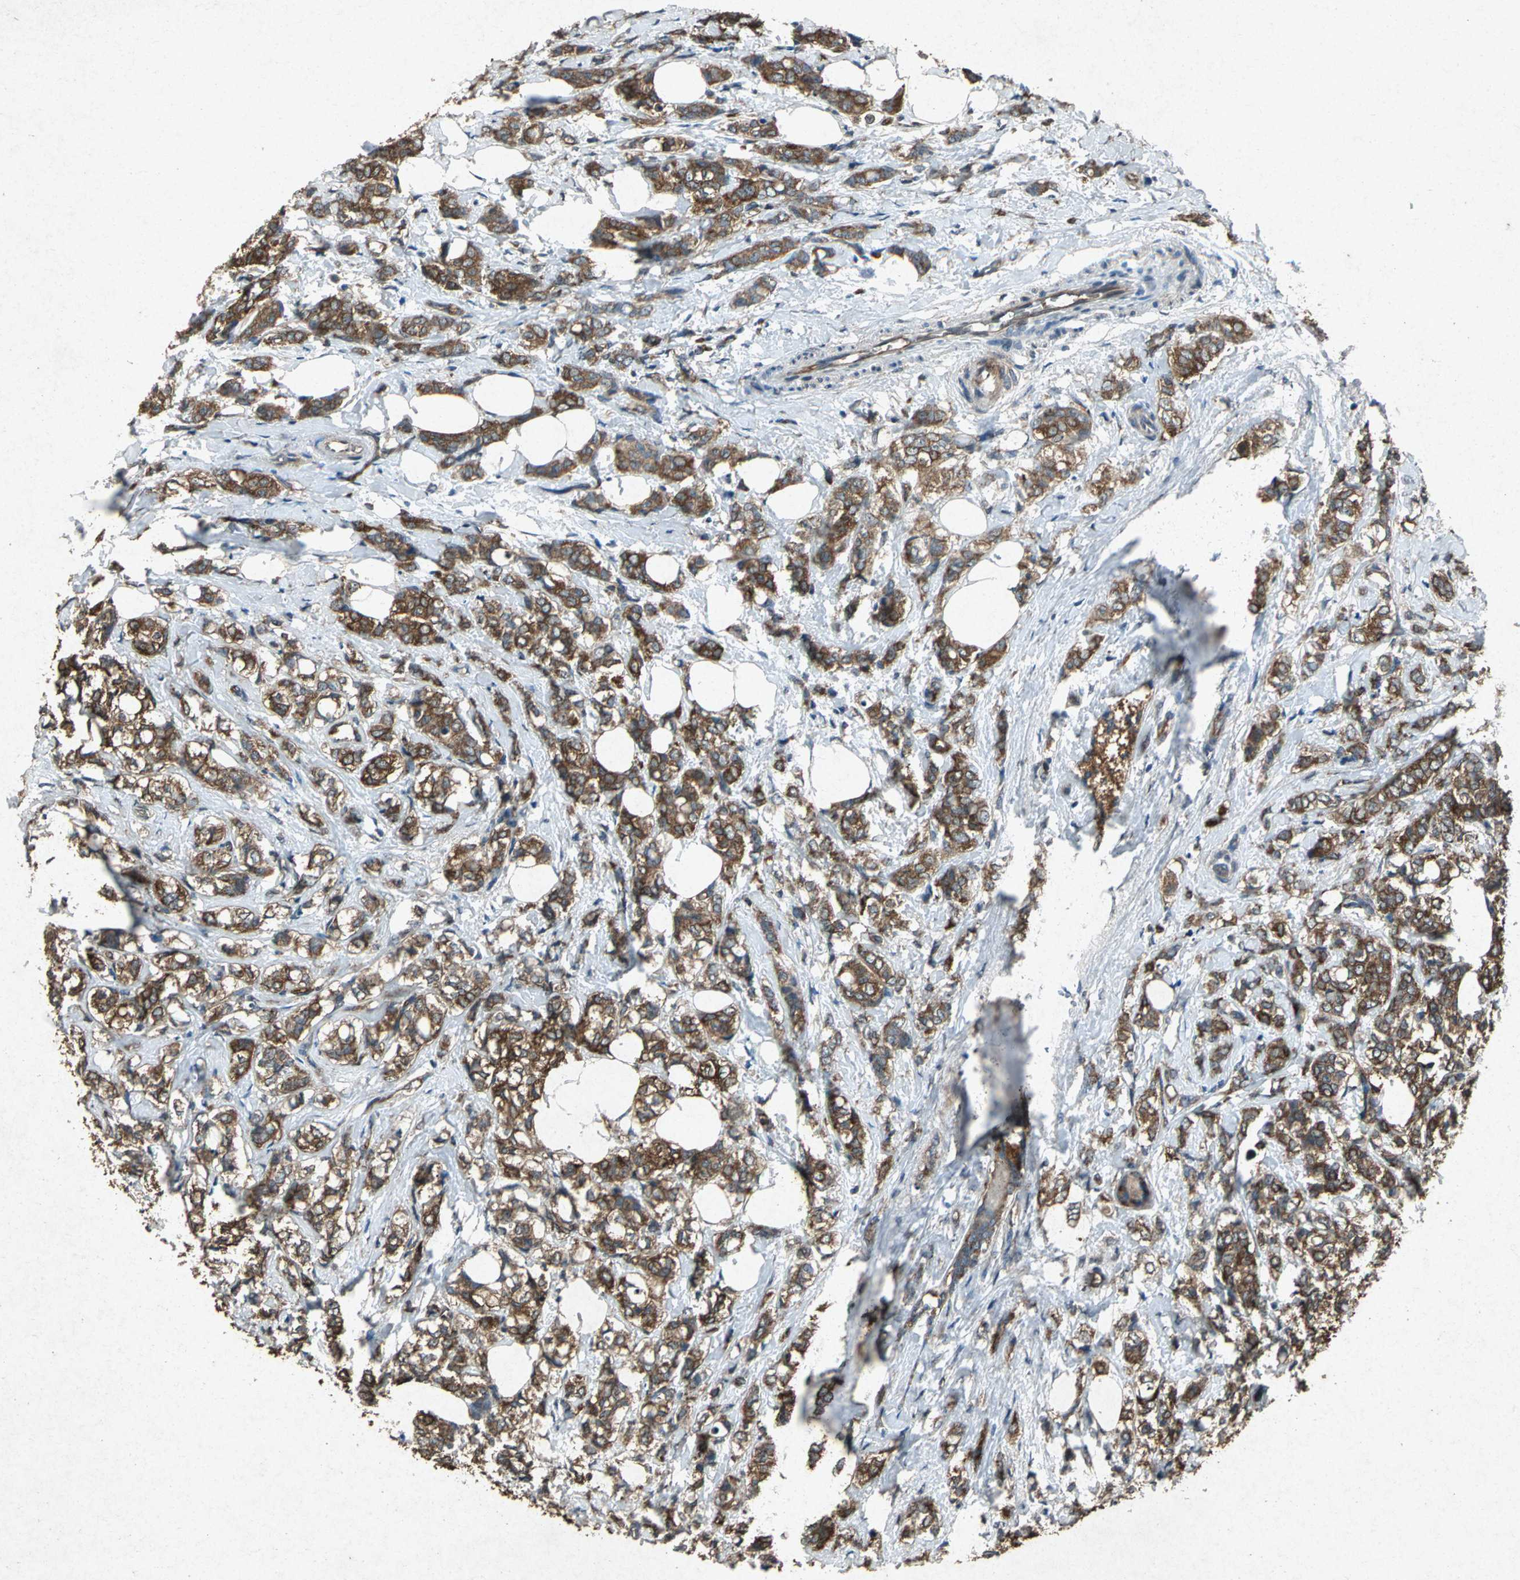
{"staining": {"intensity": "strong", "quantity": ">75%", "location": "cytoplasmic/membranous"}, "tissue": "breast cancer", "cell_type": "Tumor cells", "image_type": "cancer", "snomed": [{"axis": "morphology", "description": "Lobular carcinoma"}, {"axis": "topography", "description": "Breast"}], "caption": "Immunohistochemical staining of lobular carcinoma (breast) exhibits high levels of strong cytoplasmic/membranous protein expression in approximately >75% of tumor cells. The staining is performed using DAB (3,3'-diaminobenzidine) brown chromogen to label protein expression. The nuclei are counter-stained blue using hematoxylin.", "gene": "HSP90AB1", "patient": {"sex": "female", "age": 60}}